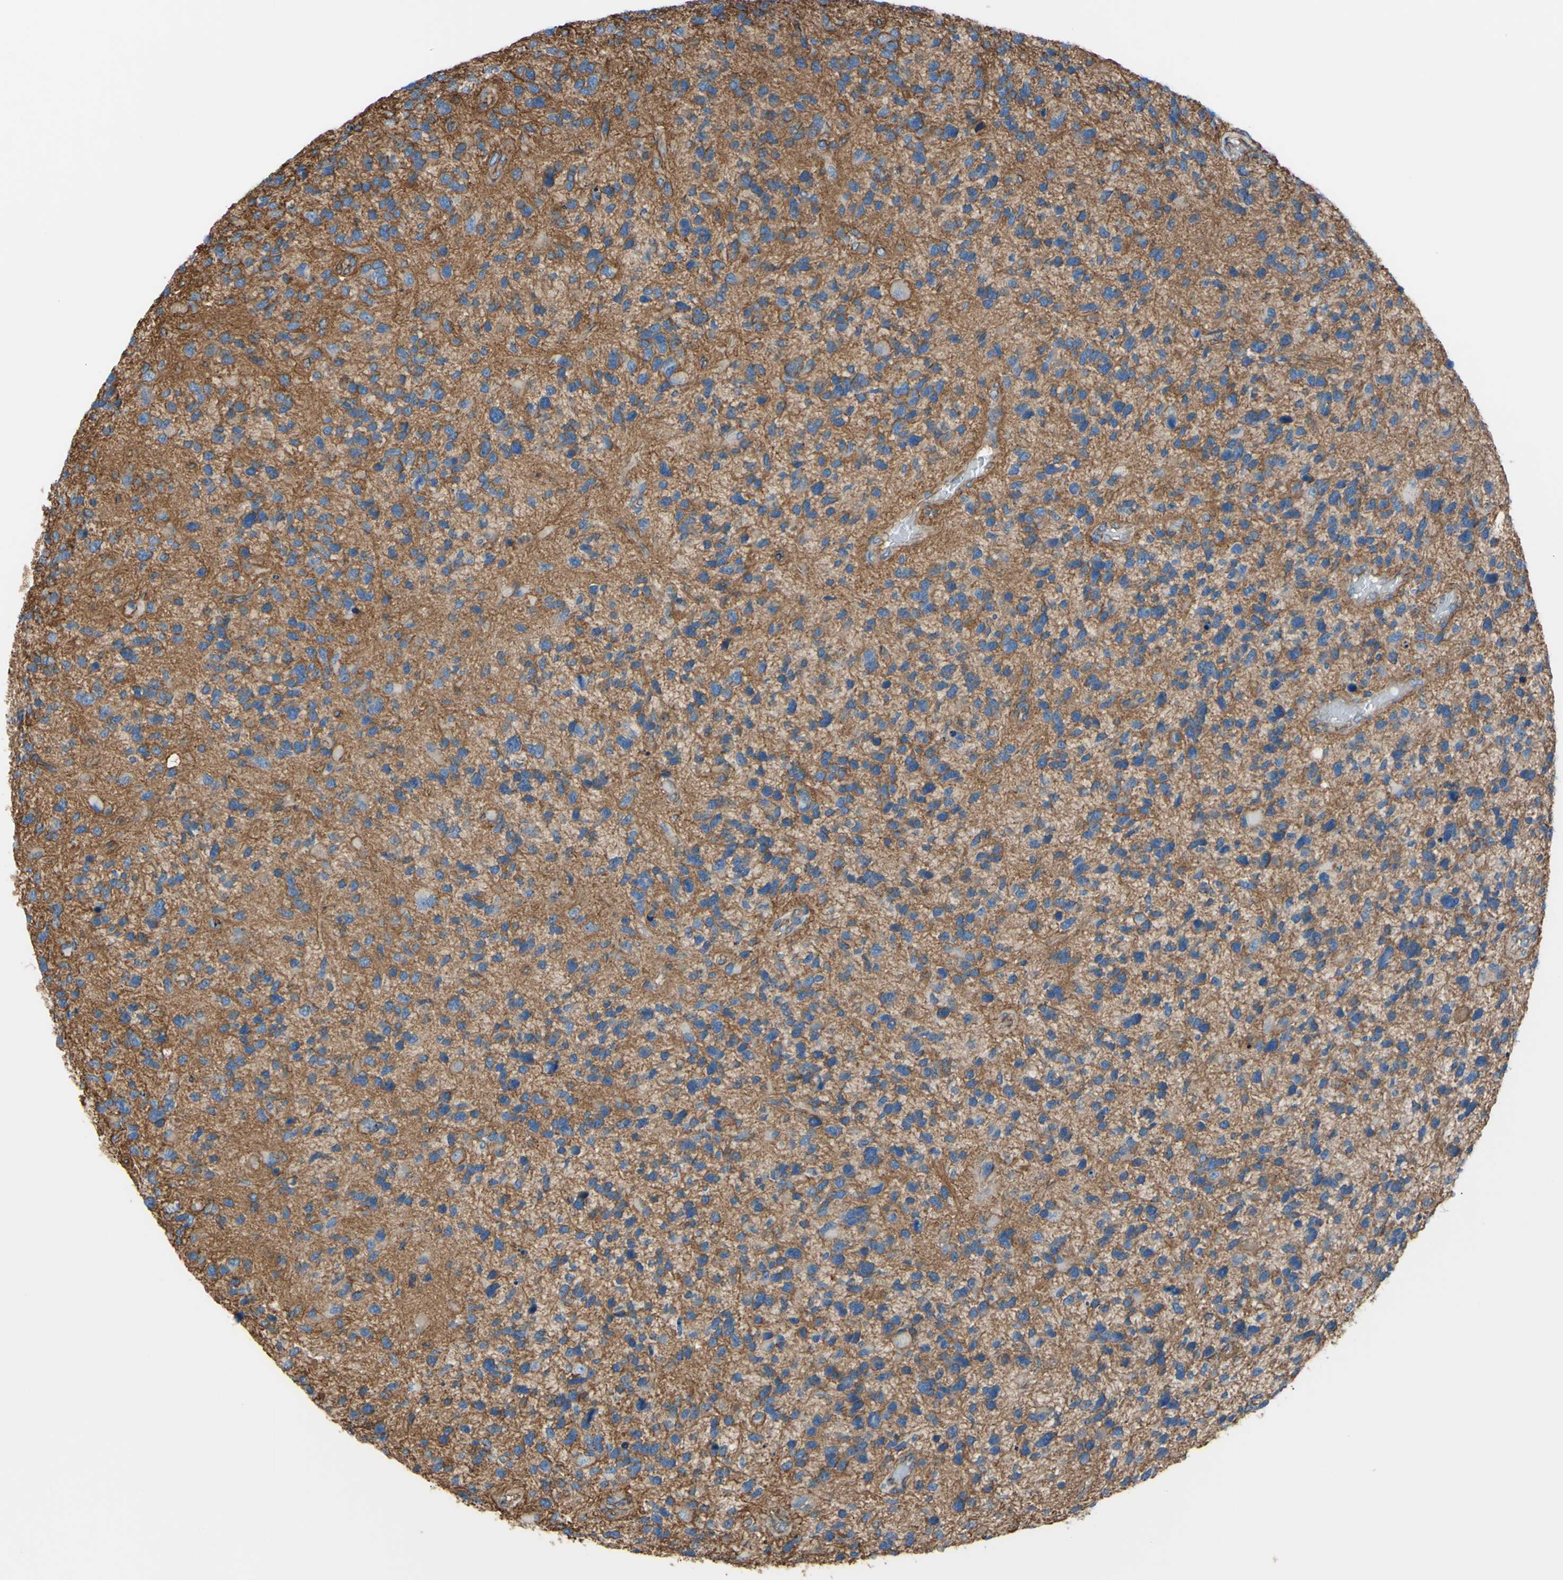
{"staining": {"intensity": "negative", "quantity": "none", "location": "none"}, "tissue": "glioma", "cell_type": "Tumor cells", "image_type": "cancer", "snomed": [{"axis": "morphology", "description": "Glioma, malignant, High grade"}, {"axis": "topography", "description": "Brain"}], "caption": "DAB immunohistochemical staining of human glioma displays no significant positivity in tumor cells.", "gene": "TPBG", "patient": {"sex": "female", "age": 58}}